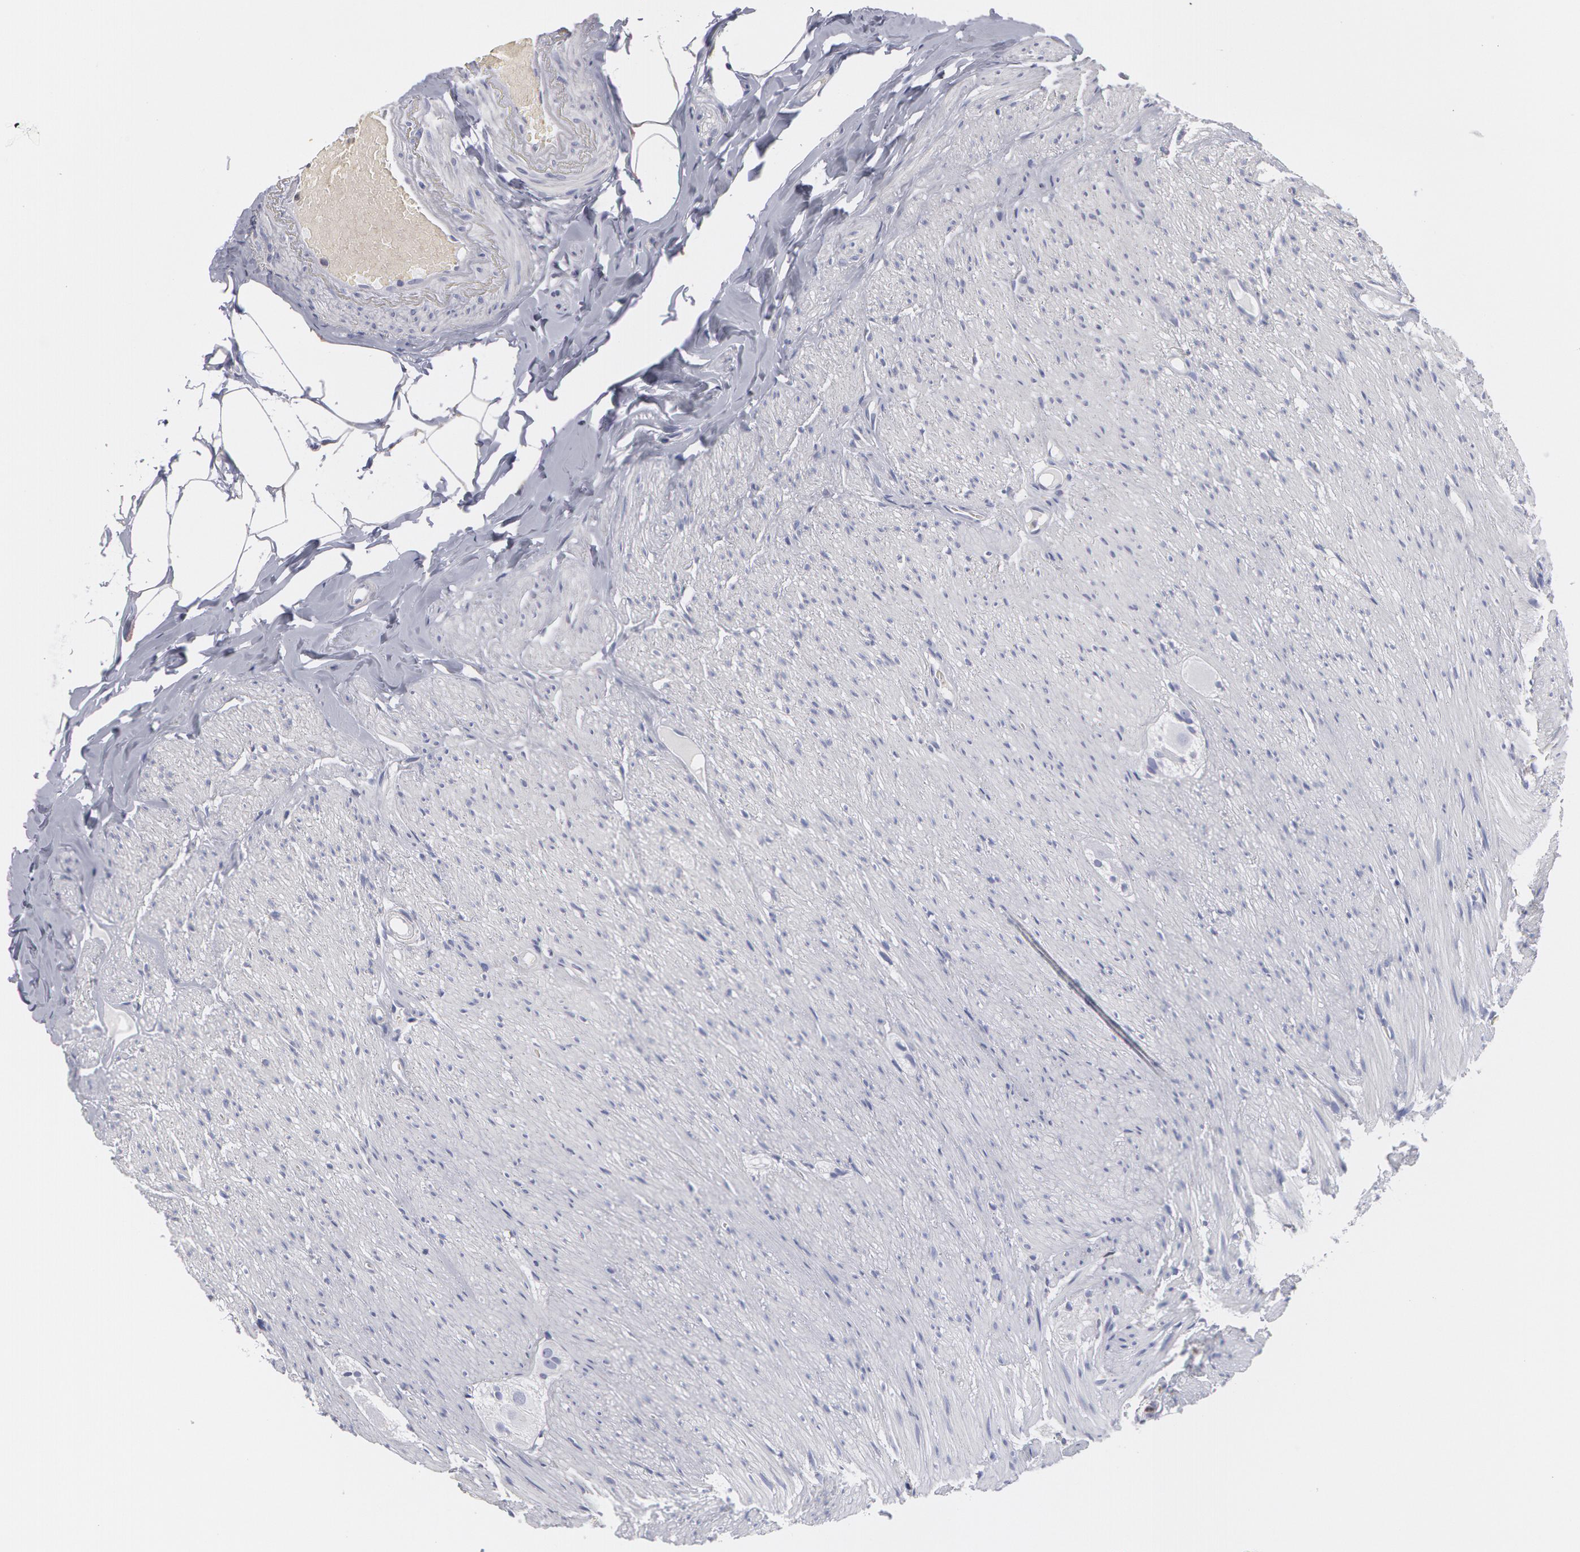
{"staining": {"intensity": "weak", "quantity": ">75%", "location": "cytoplasmic/membranous"}, "tissue": "appendix", "cell_type": "Glandular cells", "image_type": "normal", "snomed": [{"axis": "morphology", "description": "Normal tissue, NOS"}, {"axis": "topography", "description": "Appendix"}], "caption": "Immunohistochemical staining of benign human appendix demonstrates low levels of weak cytoplasmic/membranous staining in approximately >75% of glandular cells. The protein is shown in brown color, while the nuclei are stained blue.", "gene": "CAT", "patient": {"sex": "female", "age": 82}}